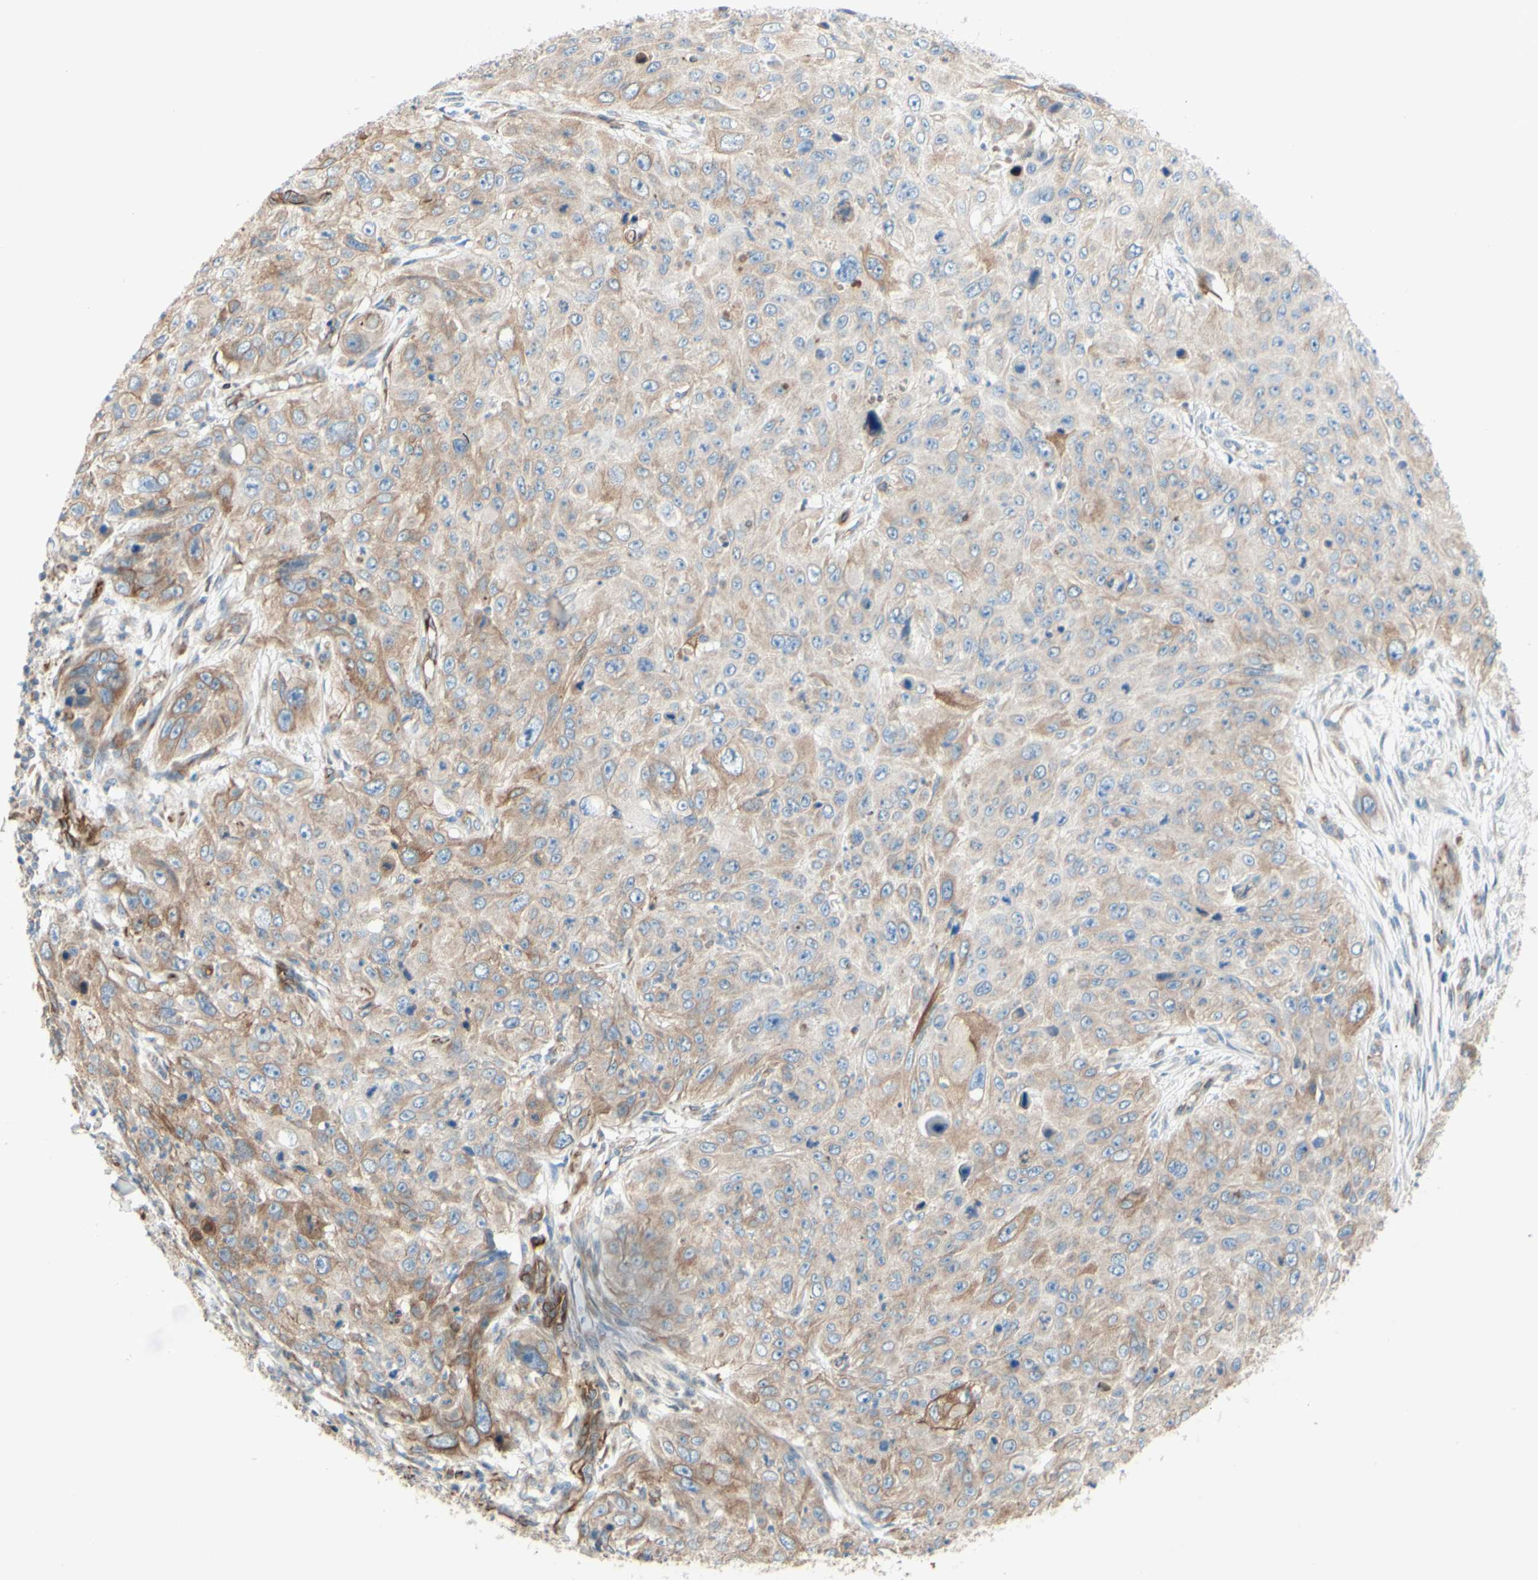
{"staining": {"intensity": "weak", "quantity": ">75%", "location": "cytoplasmic/membranous"}, "tissue": "skin cancer", "cell_type": "Tumor cells", "image_type": "cancer", "snomed": [{"axis": "morphology", "description": "Squamous cell carcinoma, NOS"}, {"axis": "topography", "description": "Skin"}], "caption": "High-power microscopy captured an immunohistochemistry (IHC) micrograph of skin squamous cell carcinoma, revealing weak cytoplasmic/membranous positivity in approximately >75% of tumor cells.", "gene": "ENDOD1", "patient": {"sex": "female", "age": 80}}